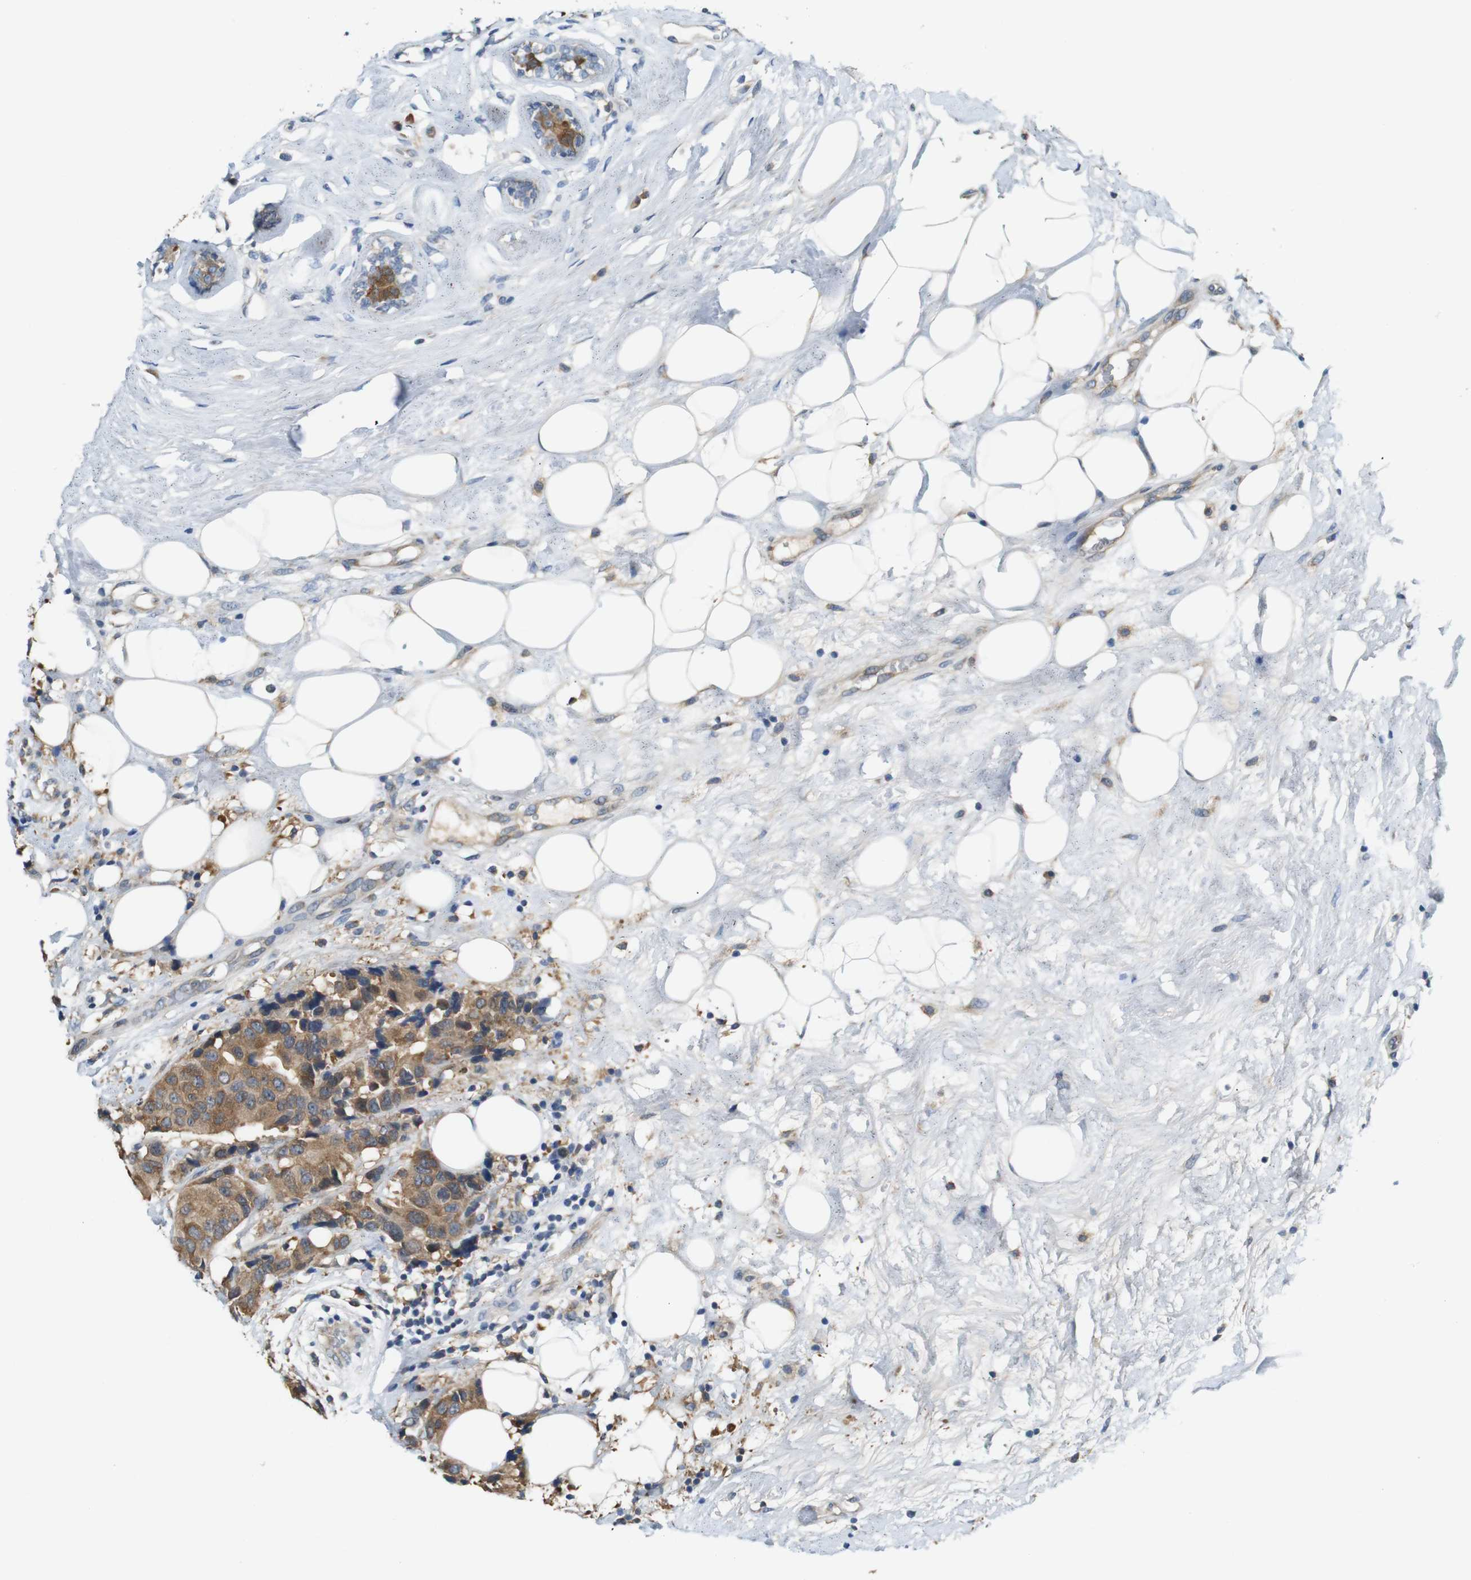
{"staining": {"intensity": "moderate", "quantity": ">75%", "location": "cytoplasmic/membranous"}, "tissue": "breast cancer", "cell_type": "Tumor cells", "image_type": "cancer", "snomed": [{"axis": "morphology", "description": "Normal tissue, NOS"}, {"axis": "morphology", "description": "Duct carcinoma"}, {"axis": "topography", "description": "Breast"}], "caption": "Tumor cells exhibit medium levels of moderate cytoplasmic/membranous staining in approximately >75% of cells in human breast infiltrating ductal carcinoma.", "gene": "NEBL", "patient": {"sex": "female", "age": 39}}